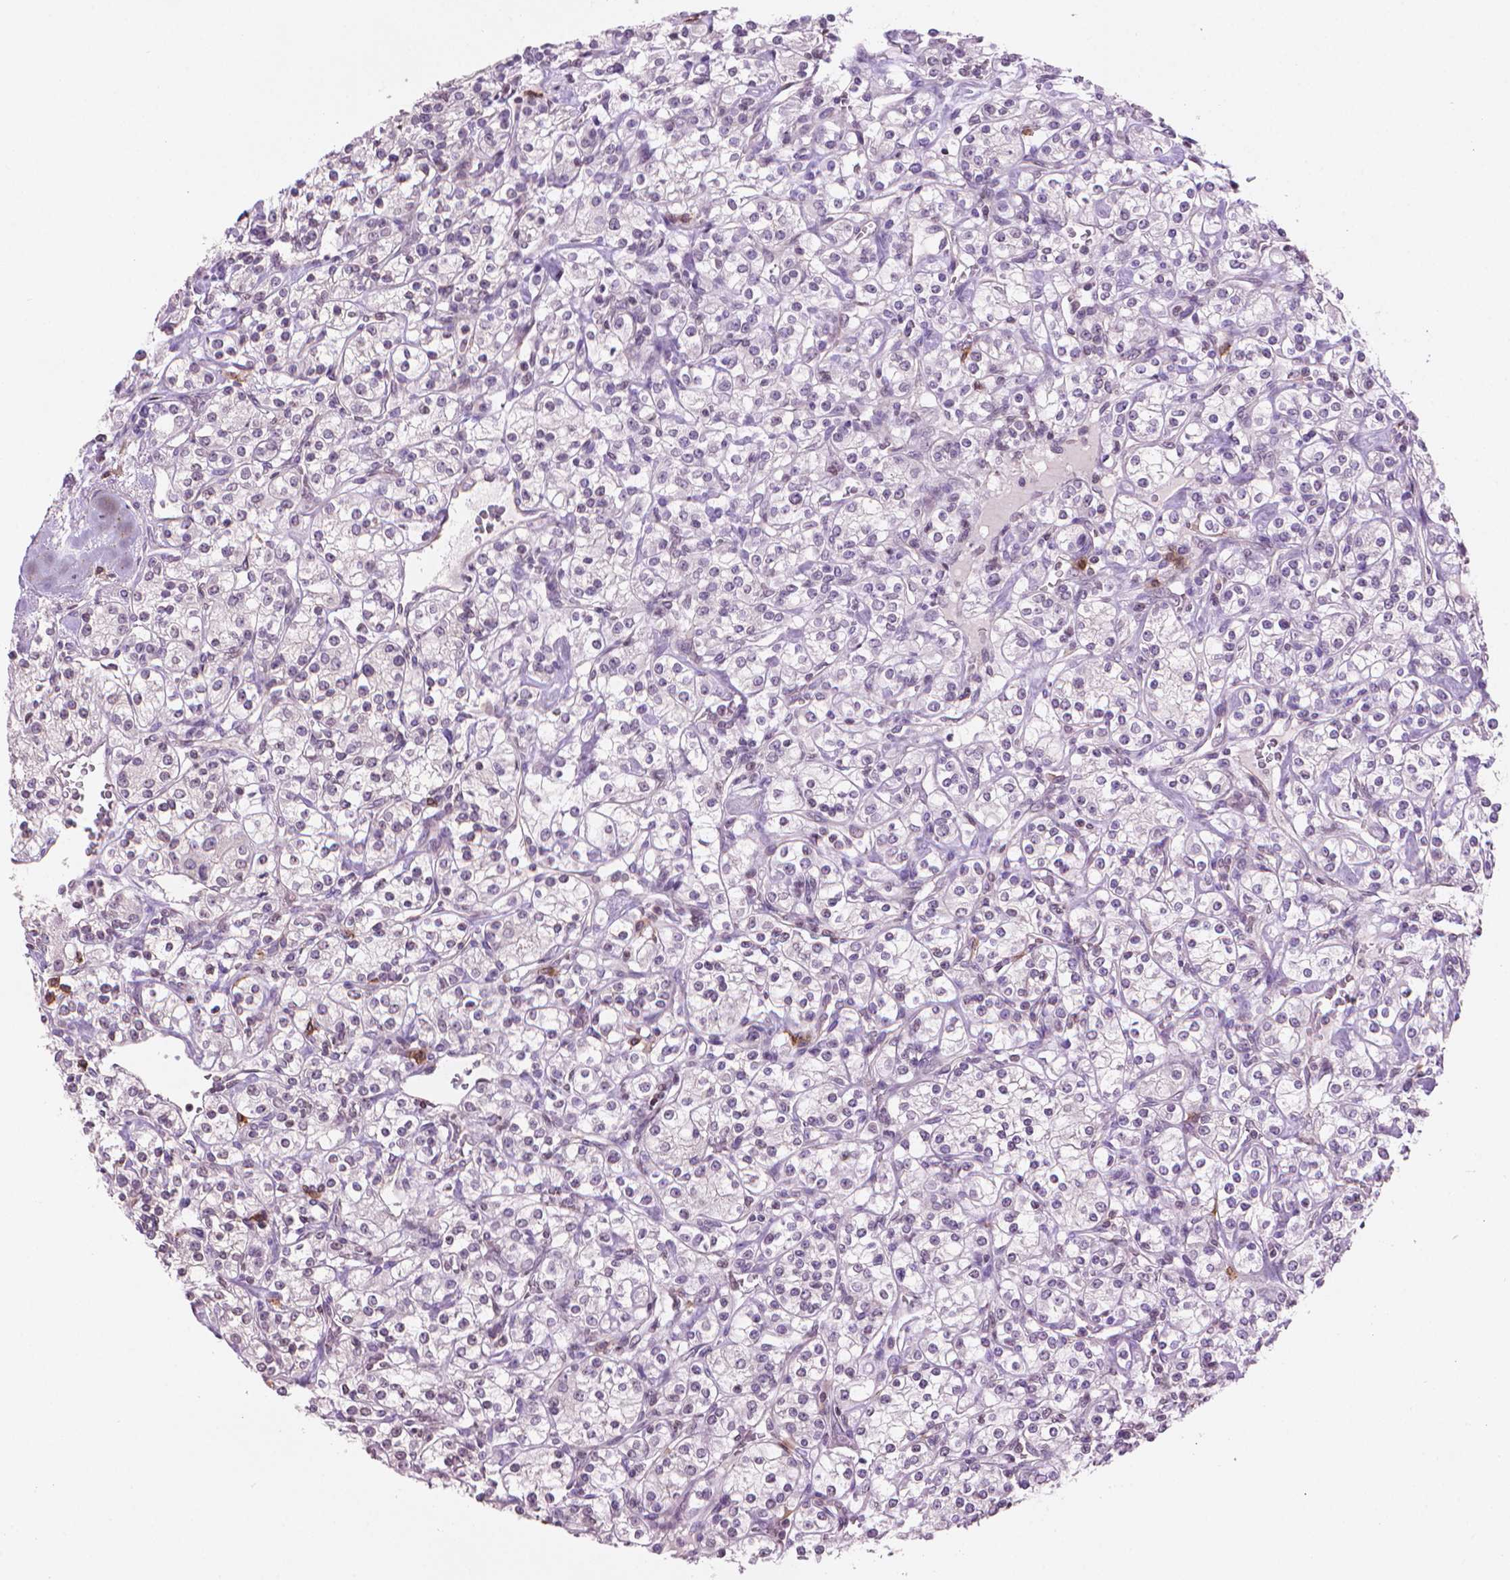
{"staining": {"intensity": "negative", "quantity": "none", "location": "none"}, "tissue": "renal cancer", "cell_type": "Tumor cells", "image_type": "cancer", "snomed": [{"axis": "morphology", "description": "Adenocarcinoma, NOS"}, {"axis": "topography", "description": "Kidney"}], "caption": "Tumor cells are negative for protein expression in human adenocarcinoma (renal).", "gene": "TMEM184A", "patient": {"sex": "male", "age": 77}}